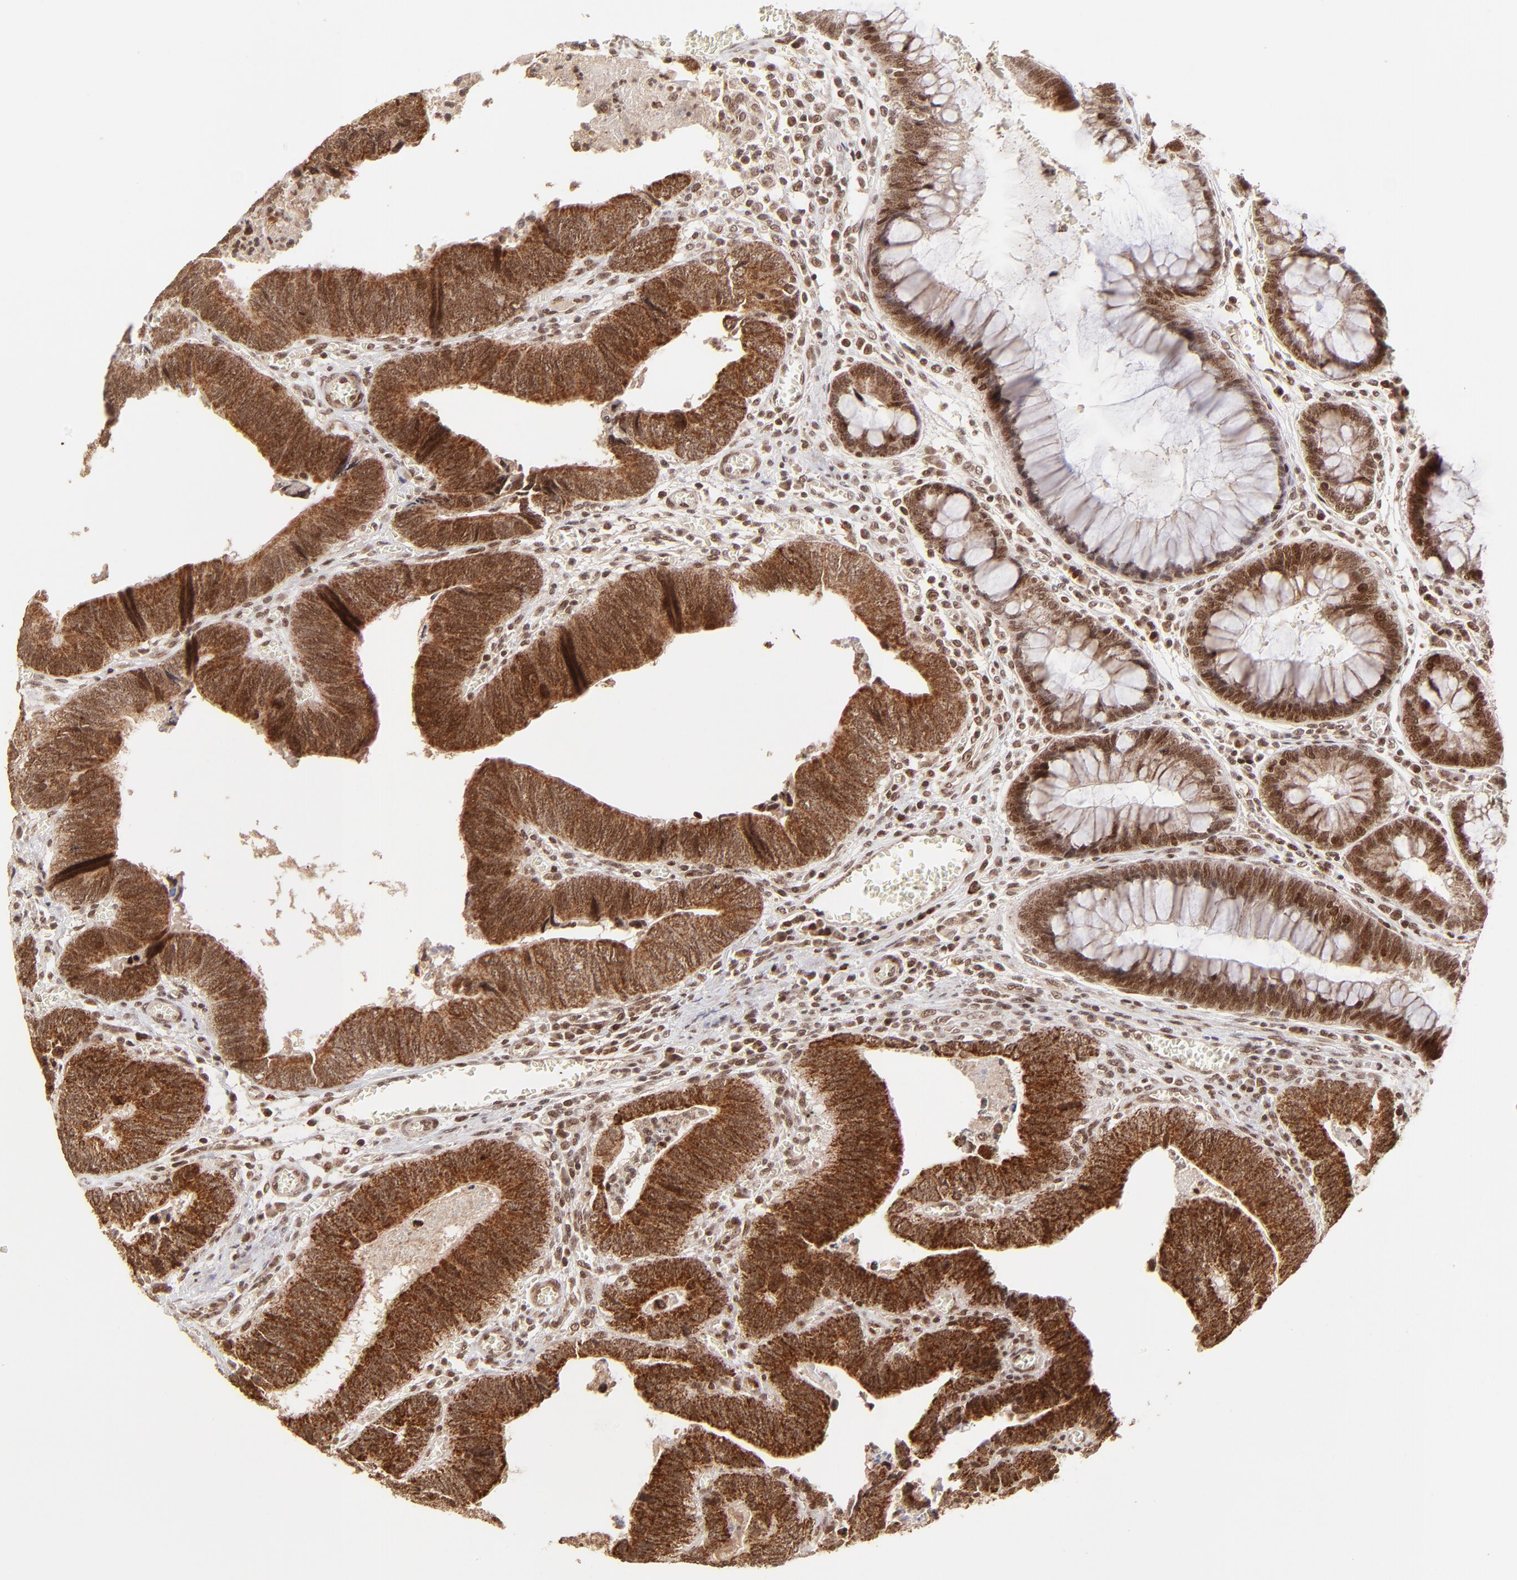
{"staining": {"intensity": "strong", "quantity": ">75%", "location": "cytoplasmic/membranous,nuclear"}, "tissue": "colorectal cancer", "cell_type": "Tumor cells", "image_type": "cancer", "snomed": [{"axis": "morphology", "description": "Adenocarcinoma, NOS"}, {"axis": "topography", "description": "Colon"}], "caption": "Protein expression analysis of colorectal cancer (adenocarcinoma) displays strong cytoplasmic/membranous and nuclear positivity in about >75% of tumor cells.", "gene": "MED15", "patient": {"sex": "male", "age": 72}}